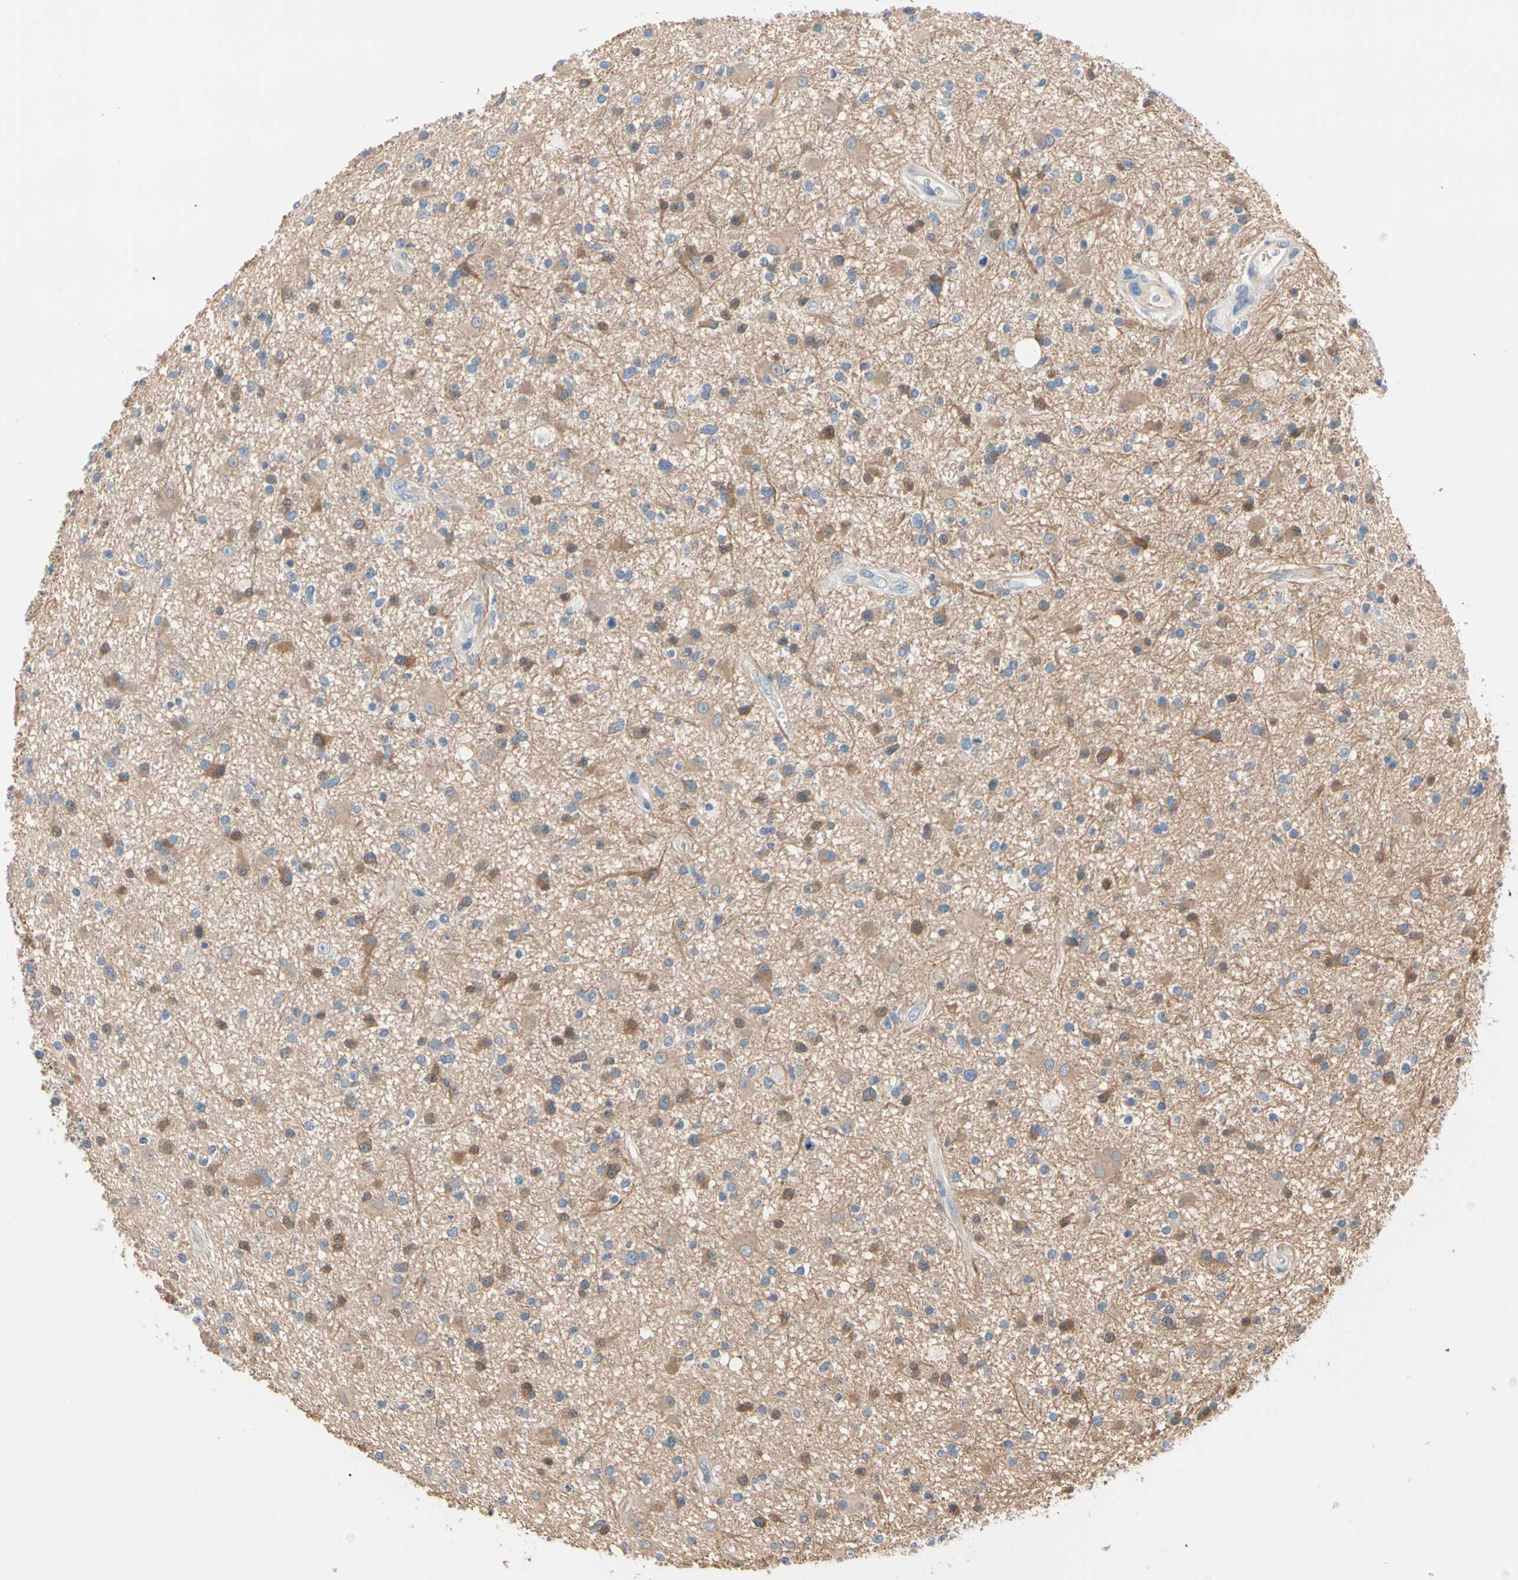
{"staining": {"intensity": "moderate", "quantity": "<25%", "location": "cytoplasmic/membranous"}, "tissue": "glioma", "cell_type": "Tumor cells", "image_type": "cancer", "snomed": [{"axis": "morphology", "description": "Glioma, malignant, High grade"}, {"axis": "topography", "description": "Brain"}], "caption": "Tumor cells show moderate cytoplasmic/membranous positivity in about <25% of cells in glioma. (brown staining indicates protein expression, while blue staining denotes nuclei).", "gene": "BBOX1", "patient": {"sex": "male", "age": 33}}